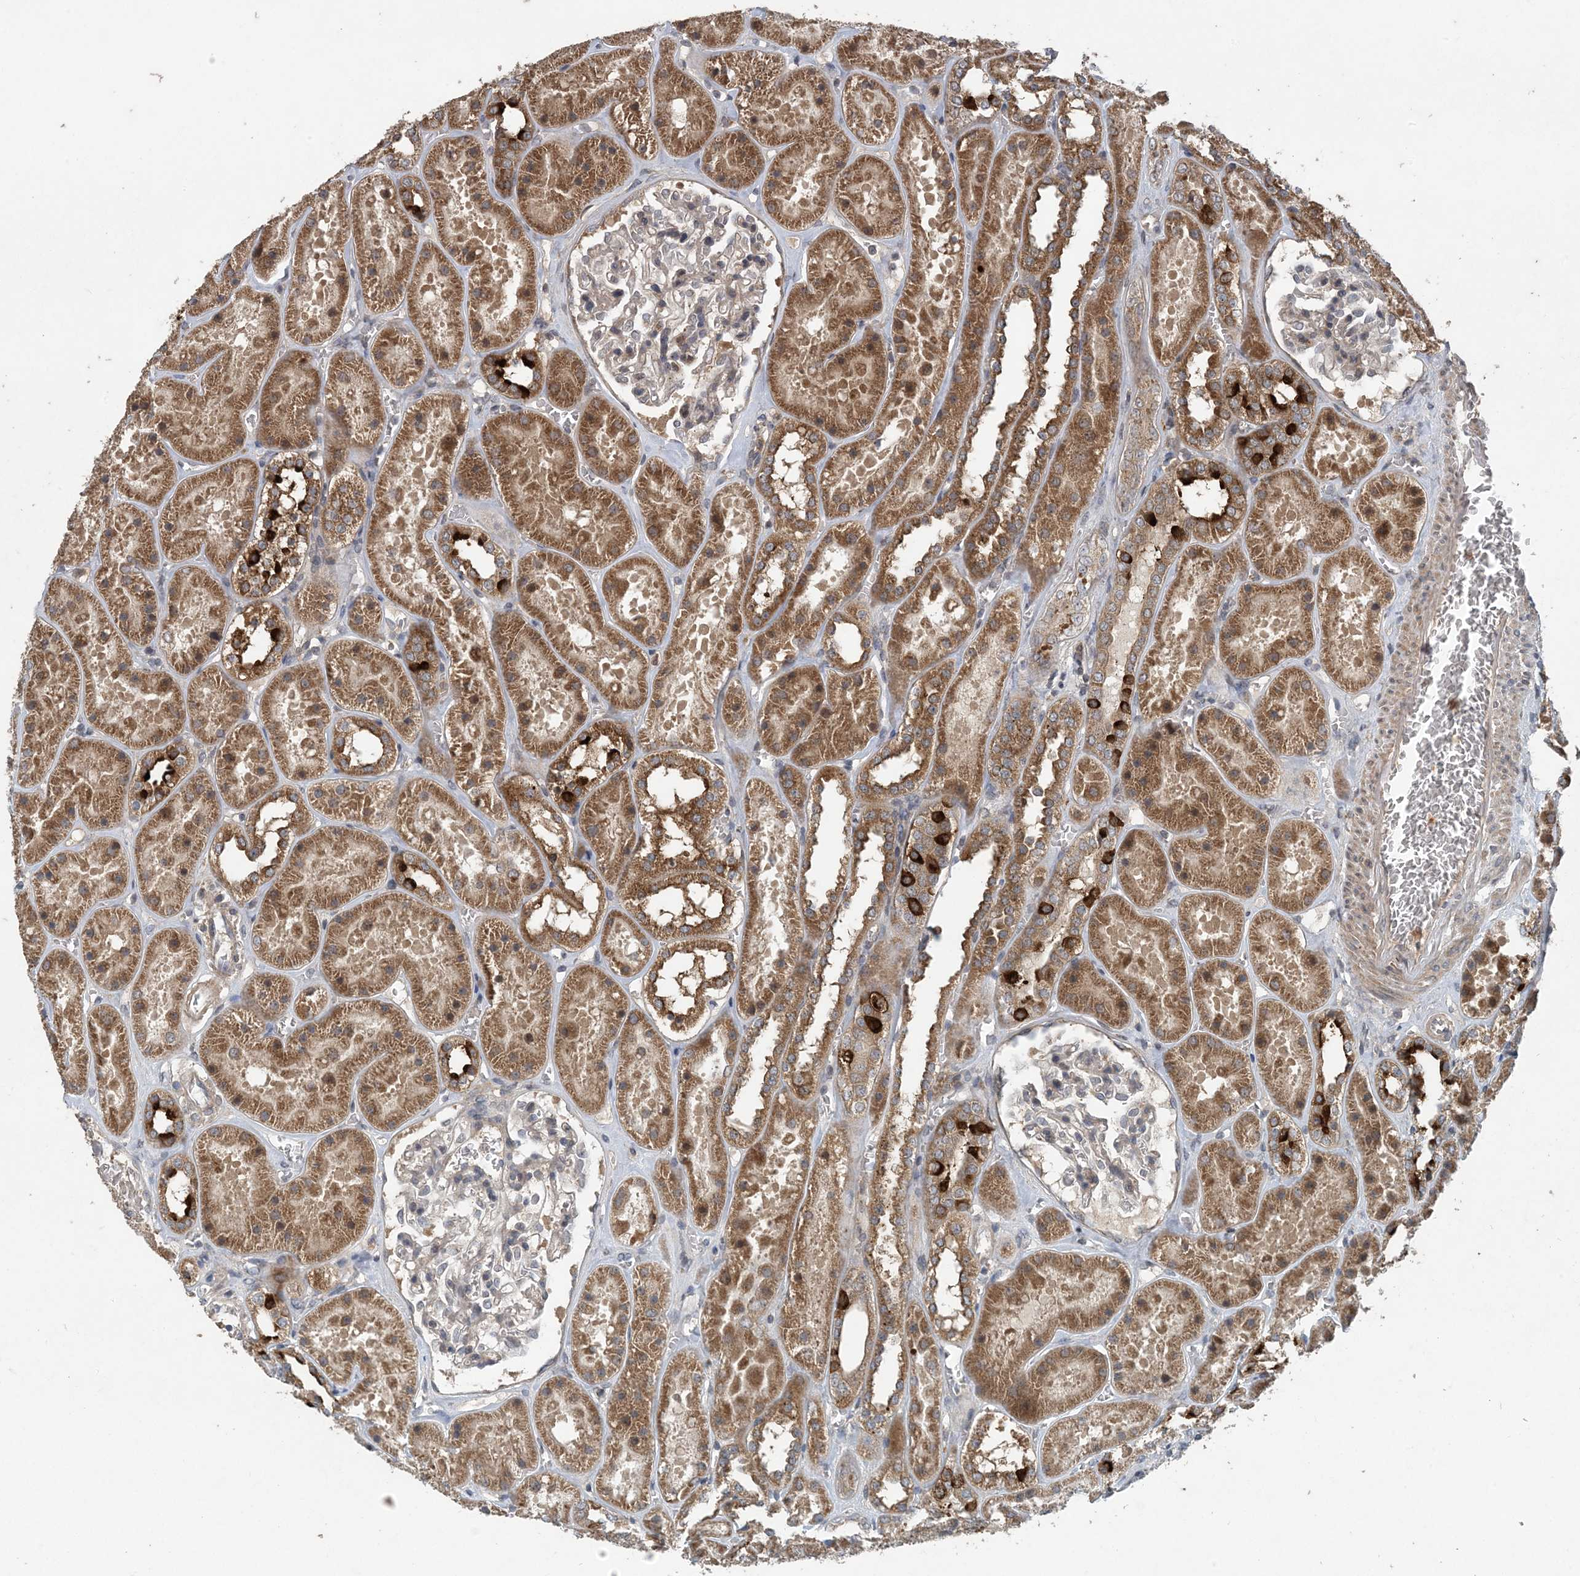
{"staining": {"intensity": "negative", "quantity": "none", "location": "none"}, "tissue": "kidney", "cell_type": "Cells in glomeruli", "image_type": "normal", "snomed": [{"axis": "morphology", "description": "Normal tissue, NOS"}, {"axis": "topography", "description": "Kidney"}], "caption": "A high-resolution photomicrograph shows IHC staining of normal kidney, which reveals no significant expression in cells in glomeruli.", "gene": "MYO9B", "patient": {"sex": "female", "age": 41}}